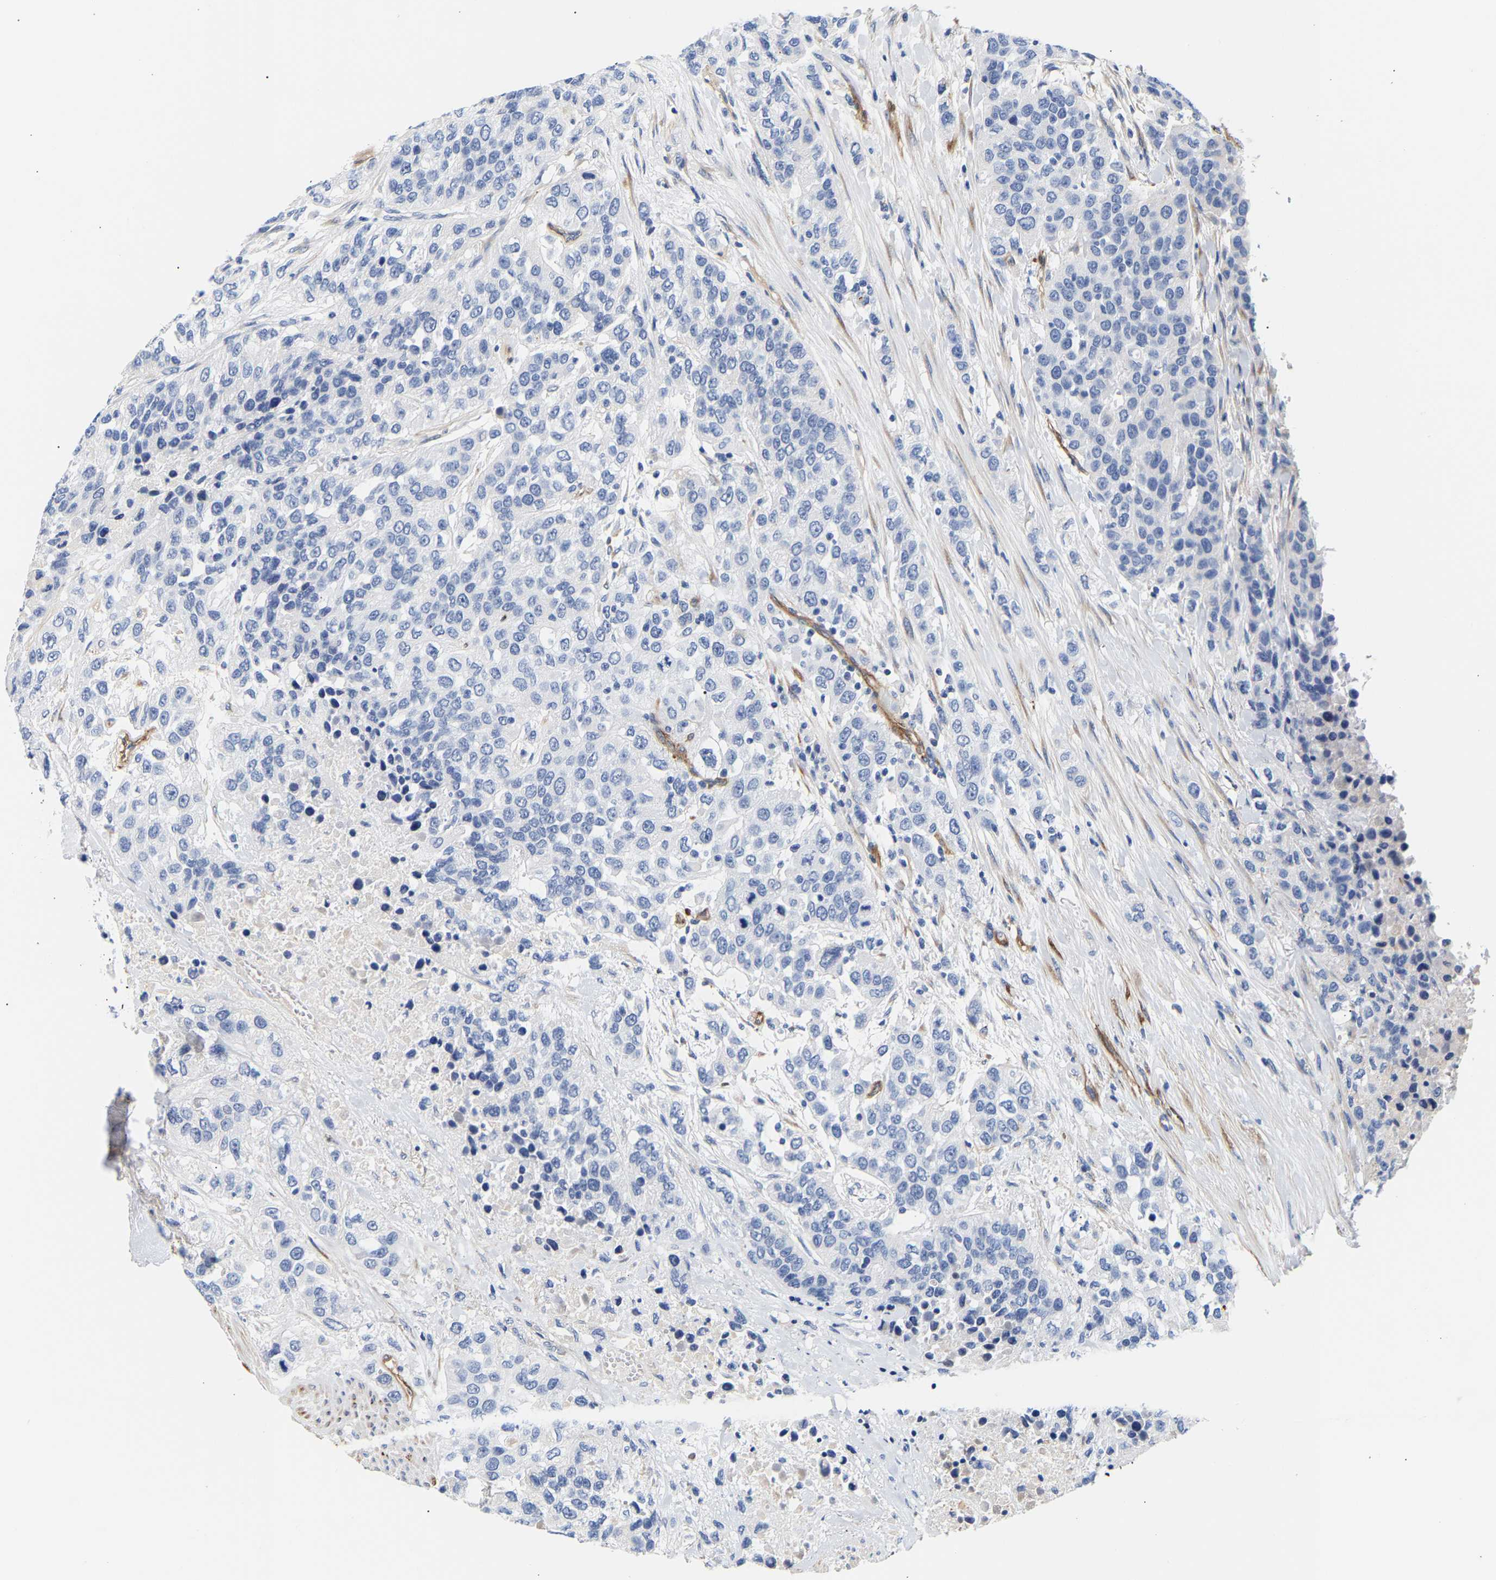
{"staining": {"intensity": "negative", "quantity": "none", "location": "none"}, "tissue": "urothelial cancer", "cell_type": "Tumor cells", "image_type": "cancer", "snomed": [{"axis": "morphology", "description": "Urothelial carcinoma, High grade"}, {"axis": "topography", "description": "Urinary bladder"}], "caption": "Tumor cells are negative for brown protein staining in urothelial cancer.", "gene": "IGFBP7", "patient": {"sex": "female", "age": 80}}